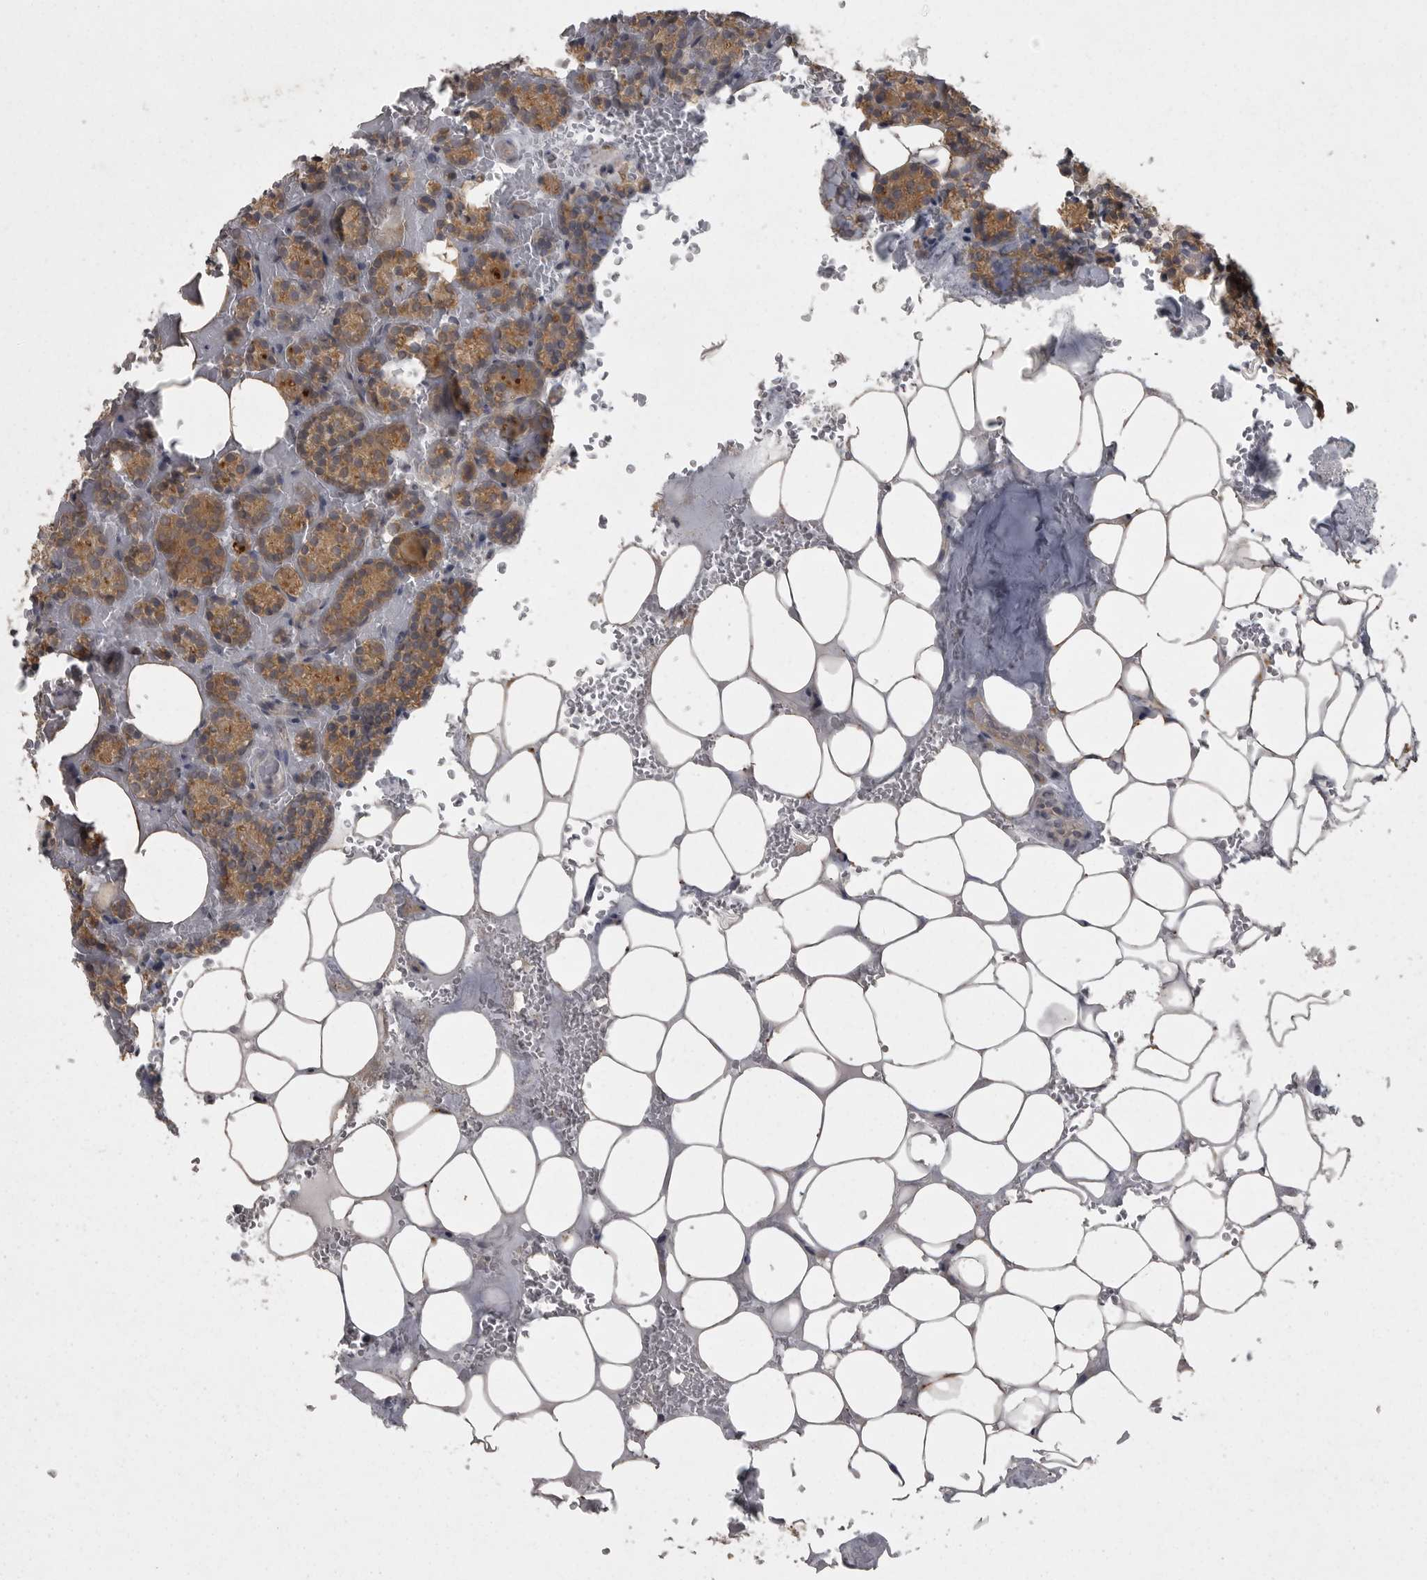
{"staining": {"intensity": "moderate", "quantity": ">75%", "location": "cytoplasmic/membranous"}, "tissue": "parathyroid gland", "cell_type": "Glandular cells", "image_type": "normal", "snomed": [{"axis": "morphology", "description": "Normal tissue, NOS"}, {"axis": "topography", "description": "Parathyroid gland"}], "caption": "Glandular cells exhibit moderate cytoplasmic/membranous positivity in approximately >75% of cells in benign parathyroid gland. Immunohistochemistry (ihc) stains the protein in brown and the nuclei are stained blue.", "gene": "PHF13", "patient": {"sex": "female", "age": 78}}